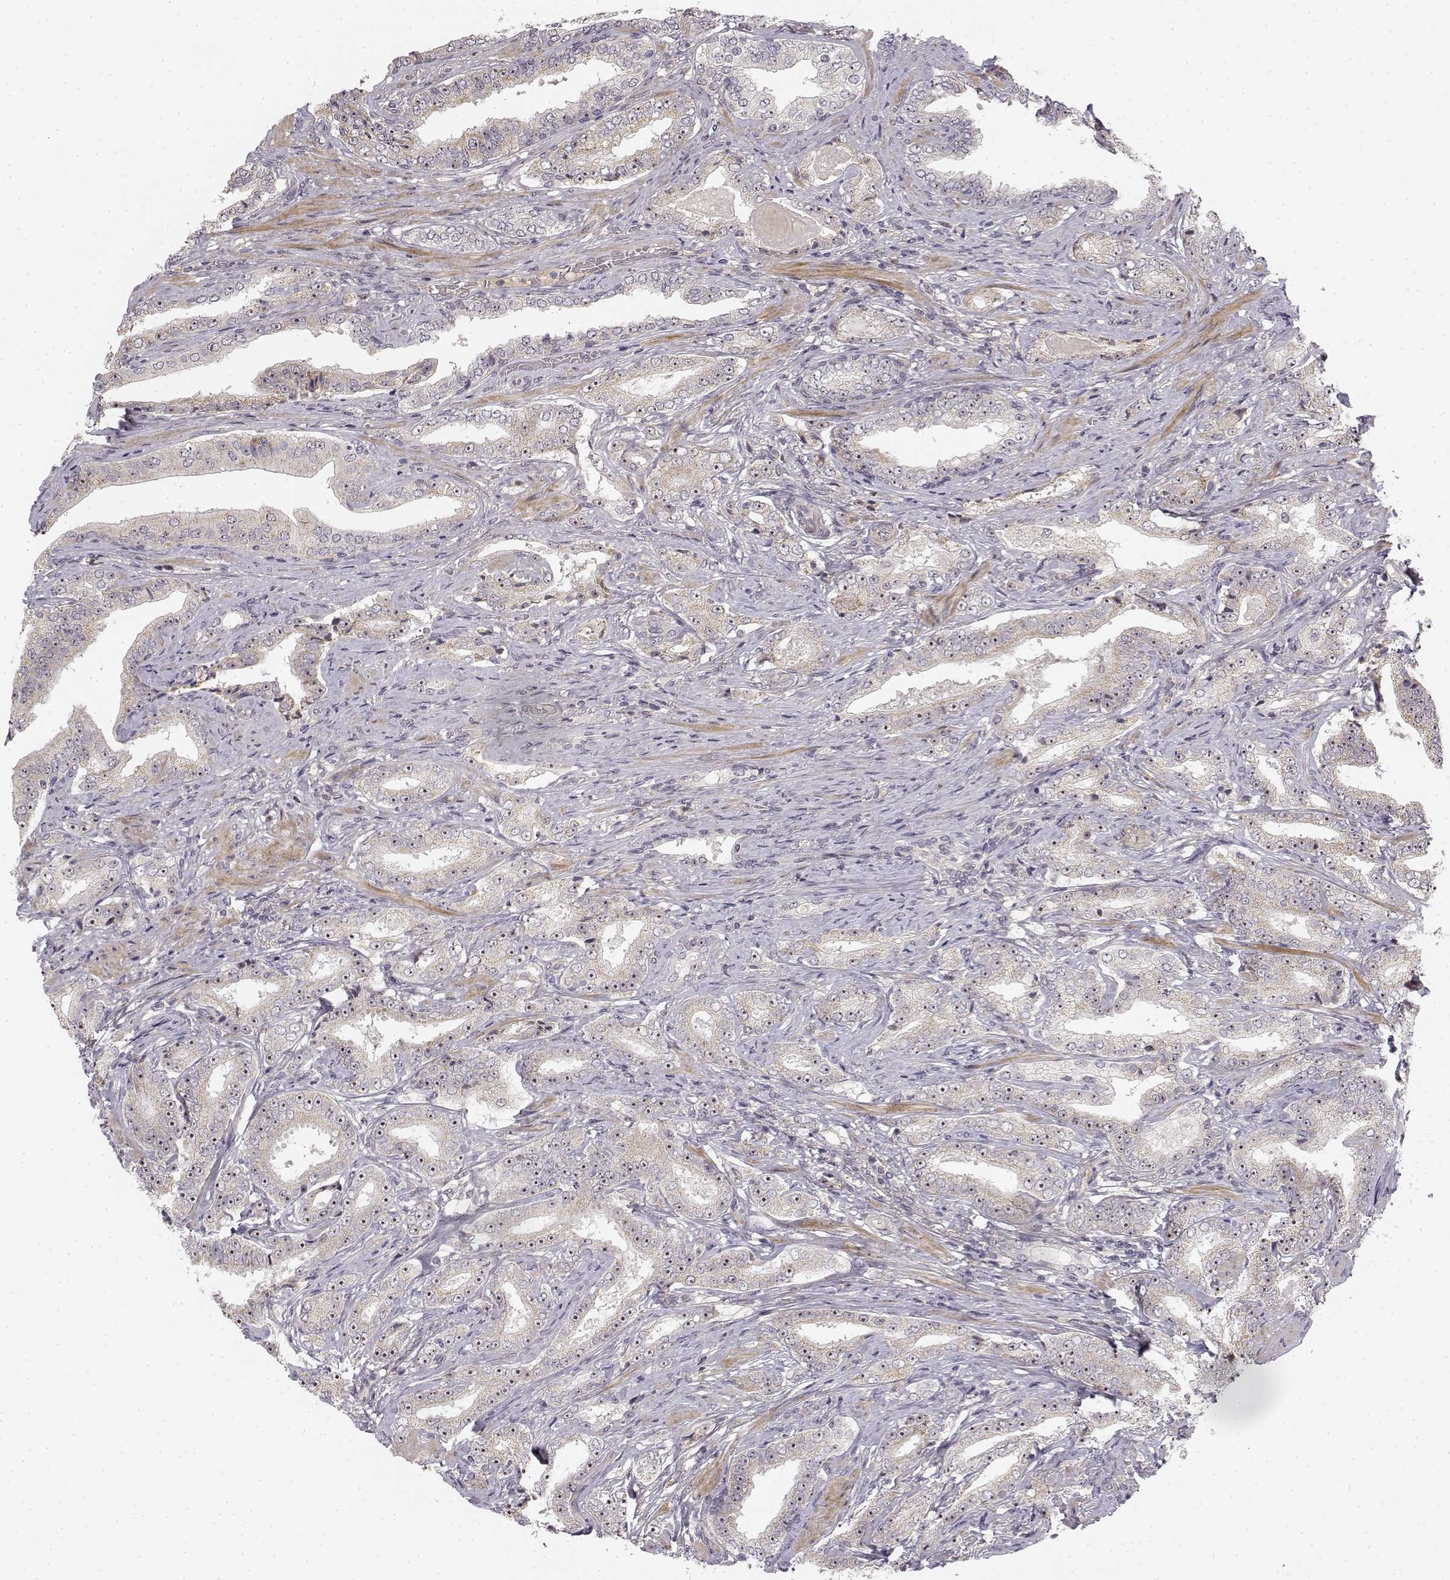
{"staining": {"intensity": "weak", "quantity": ">75%", "location": "cytoplasmic/membranous,nuclear"}, "tissue": "prostate cancer", "cell_type": "Tumor cells", "image_type": "cancer", "snomed": [{"axis": "morphology", "description": "Adenocarcinoma, Low grade"}, {"axis": "topography", "description": "Prostate and seminal vesicle, NOS"}], "caption": "A brown stain highlights weak cytoplasmic/membranous and nuclear positivity of a protein in human prostate low-grade adenocarcinoma tumor cells. The protein of interest is stained brown, and the nuclei are stained in blue (DAB (3,3'-diaminobenzidine) IHC with brightfield microscopy, high magnification).", "gene": "MED12L", "patient": {"sex": "male", "age": 61}}